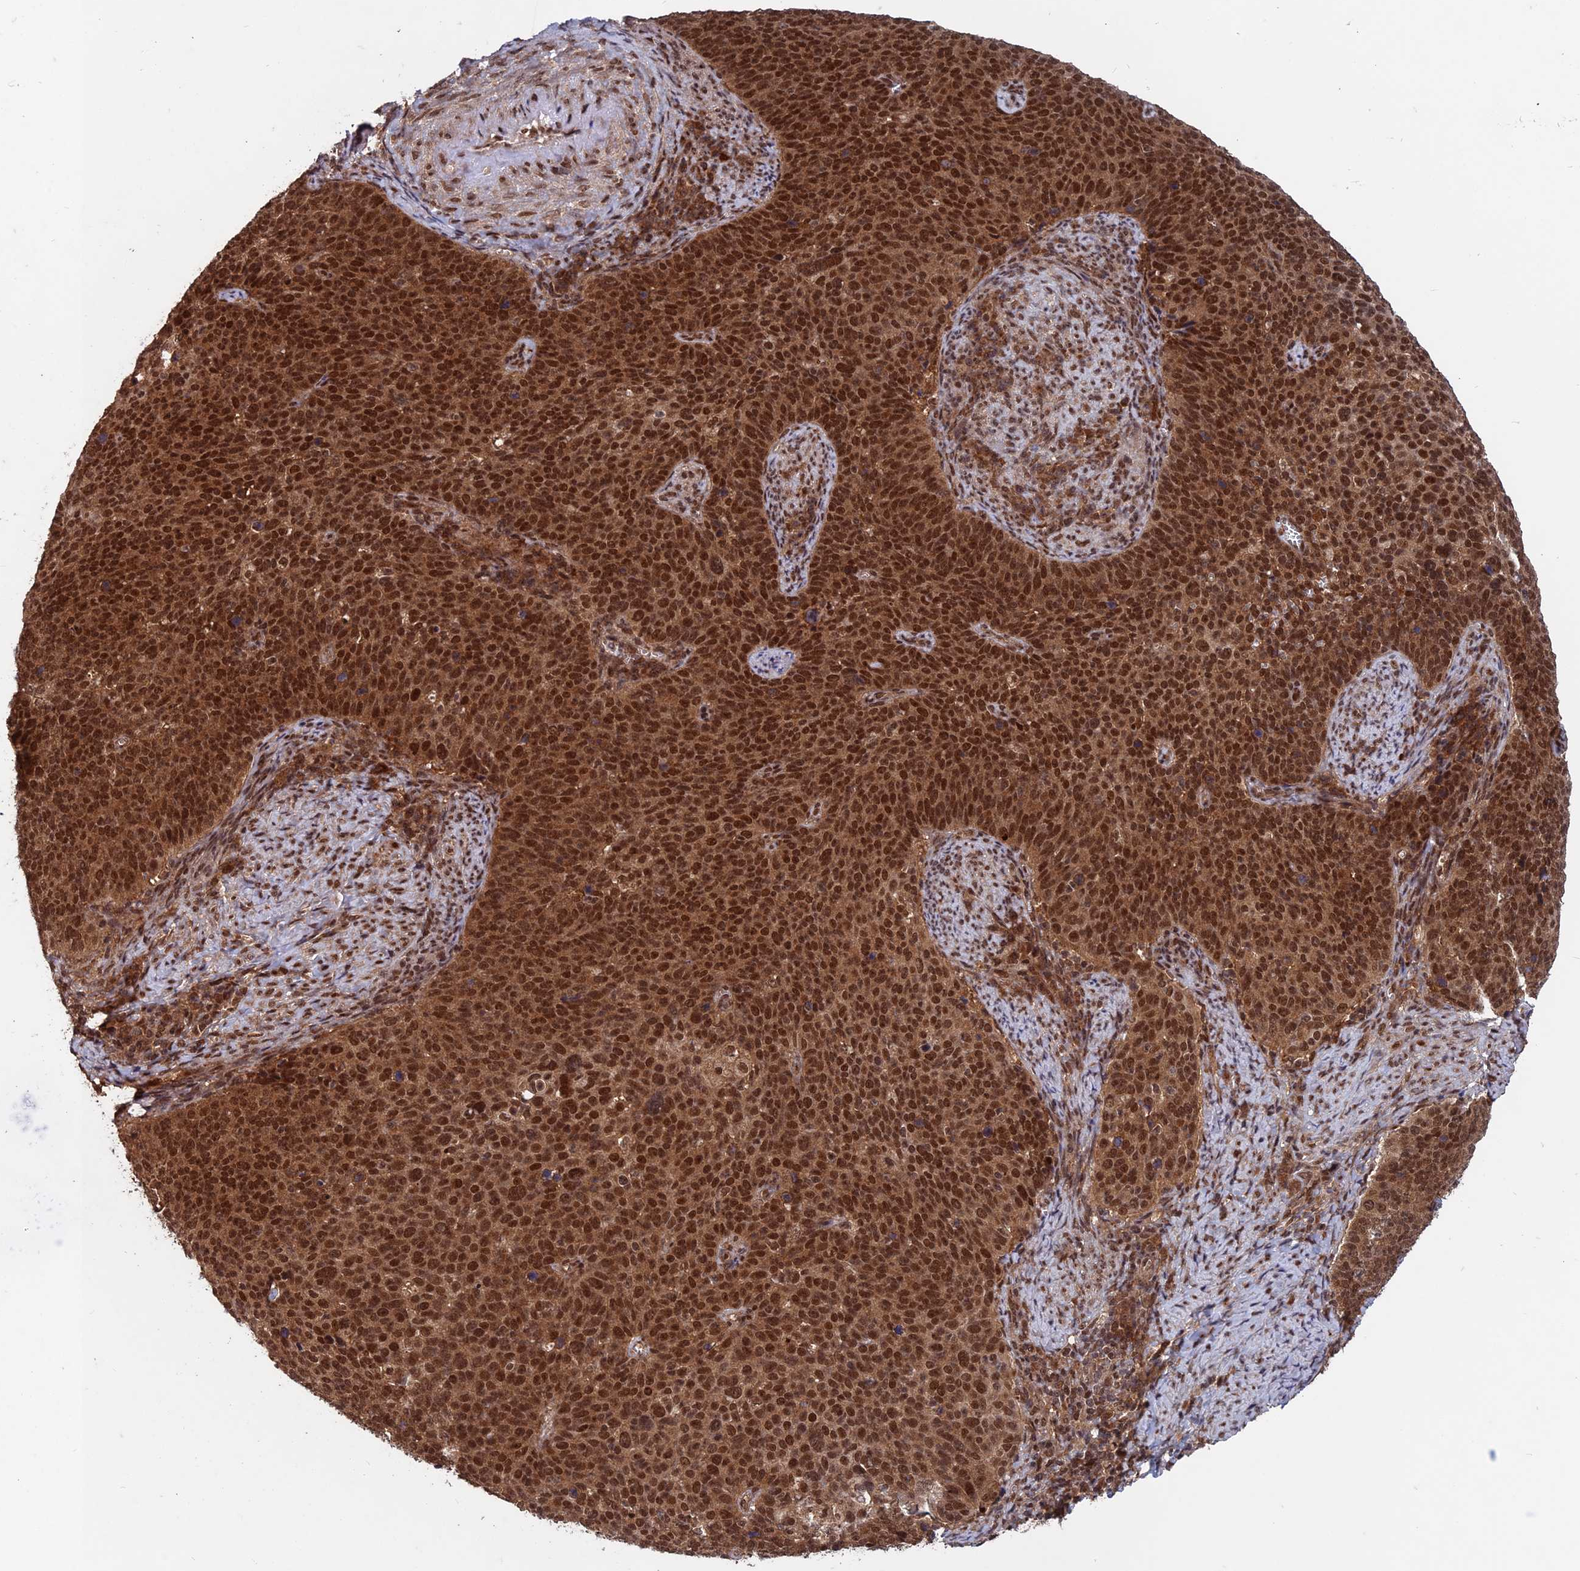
{"staining": {"intensity": "strong", "quantity": ">75%", "location": "cytoplasmic/membranous,nuclear"}, "tissue": "cervical cancer", "cell_type": "Tumor cells", "image_type": "cancer", "snomed": [{"axis": "morphology", "description": "Normal tissue, NOS"}, {"axis": "morphology", "description": "Squamous cell carcinoma, NOS"}, {"axis": "topography", "description": "Cervix"}], "caption": "A photomicrograph of cervical cancer (squamous cell carcinoma) stained for a protein demonstrates strong cytoplasmic/membranous and nuclear brown staining in tumor cells. Immunohistochemistry (ihc) stains the protein in brown and the nuclei are stained blue.", "gene": "FAM53C", "patient": {"sex": "female", "age": 39}}